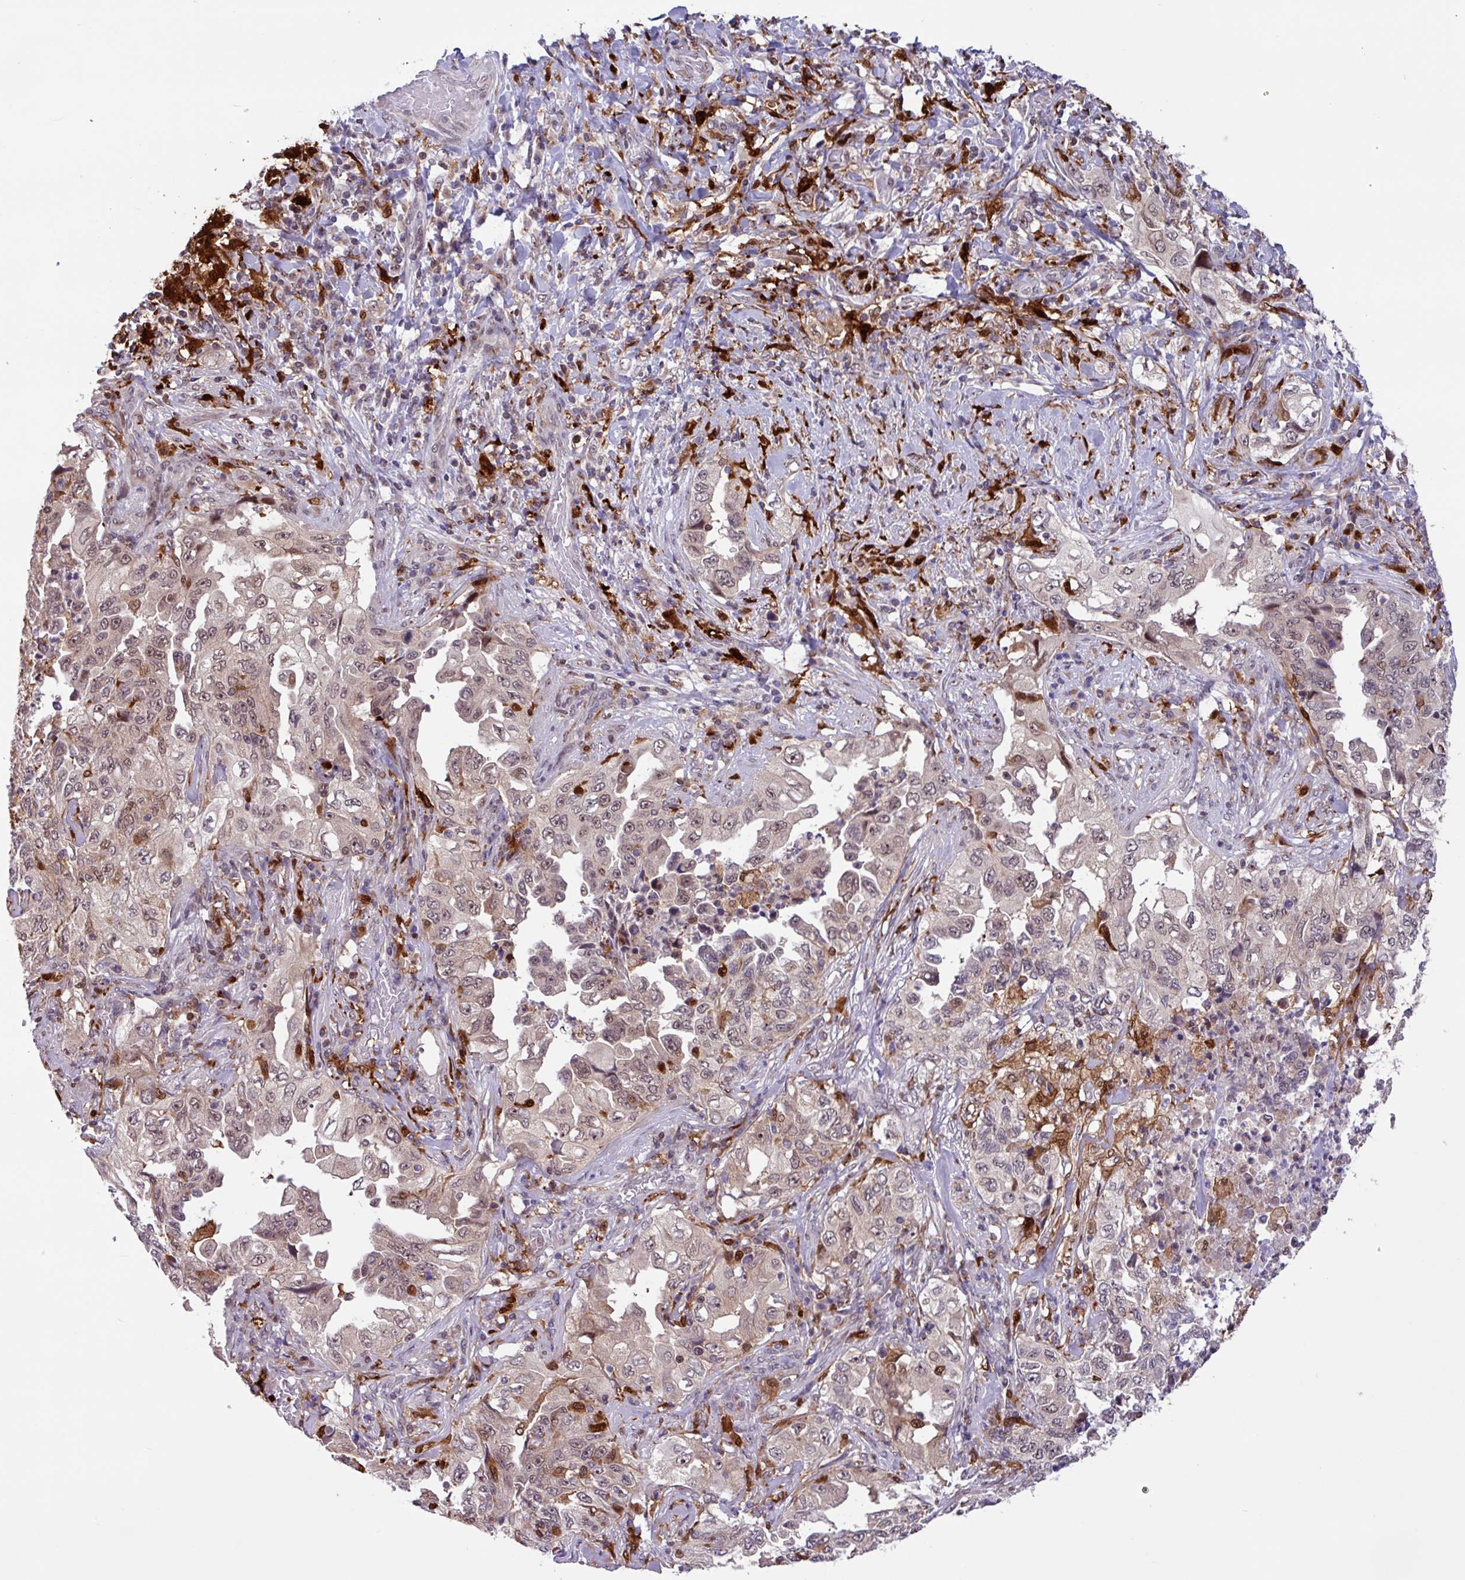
{"staining": {"intensity": "weak", "quantity": ">75%", "location": "nuclear"}, "tissue": "lung cancer", "cell_type": "Tumor cells", "image_type": "cancer", "snomed": [{"axis": "morphology", "description": "Adenocarcinoma, NOS"}, {"axis": "topography", "description": "Lung"}], "caption": "A brown stain highlights weak nuclear expression of a protein in human lung cancer (adenocarcinoma) tumor cells.", "gene": "BRD3", "patient": {"sex": "female", "age": 51}}